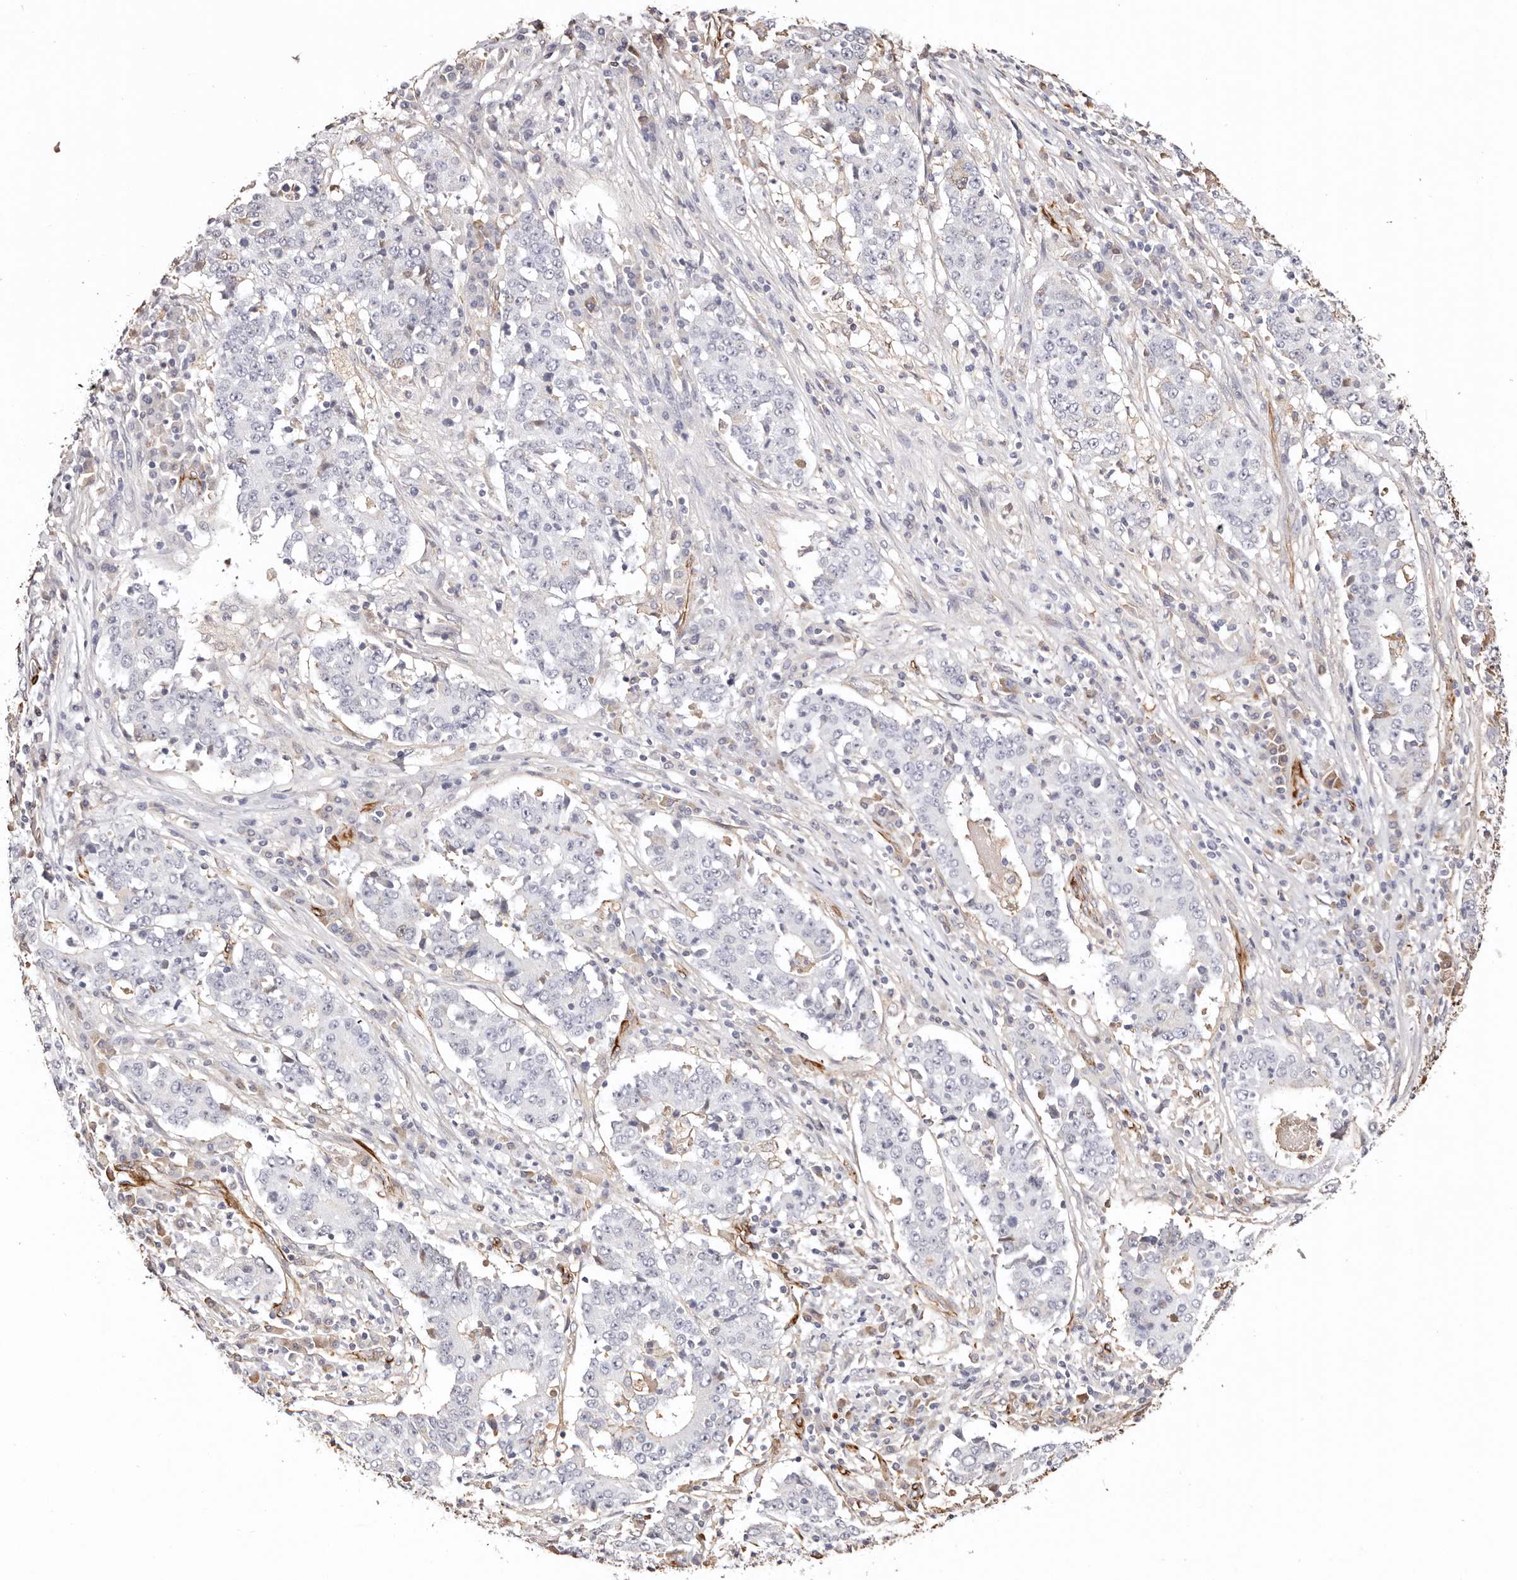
{"staining": {"intensity": "negative", "quantity": "none", "location": "none"}, "tissue": "stomach cancer", "cell_type": "Tumor cells", "image_type": "cancer", "snomed": [{"axis": "morphology", "description": "Adenocarcinoma, NOS"}, {"axis": "topography", "description": "Stomach"}], "caption": "DAB immunohistochemical staining of human stomach cancer (adenocarcinoma) displays no significant positivity in tumor cells.", "gene": "ZNF557", "patient": {"sex": "male", "age": 59}}